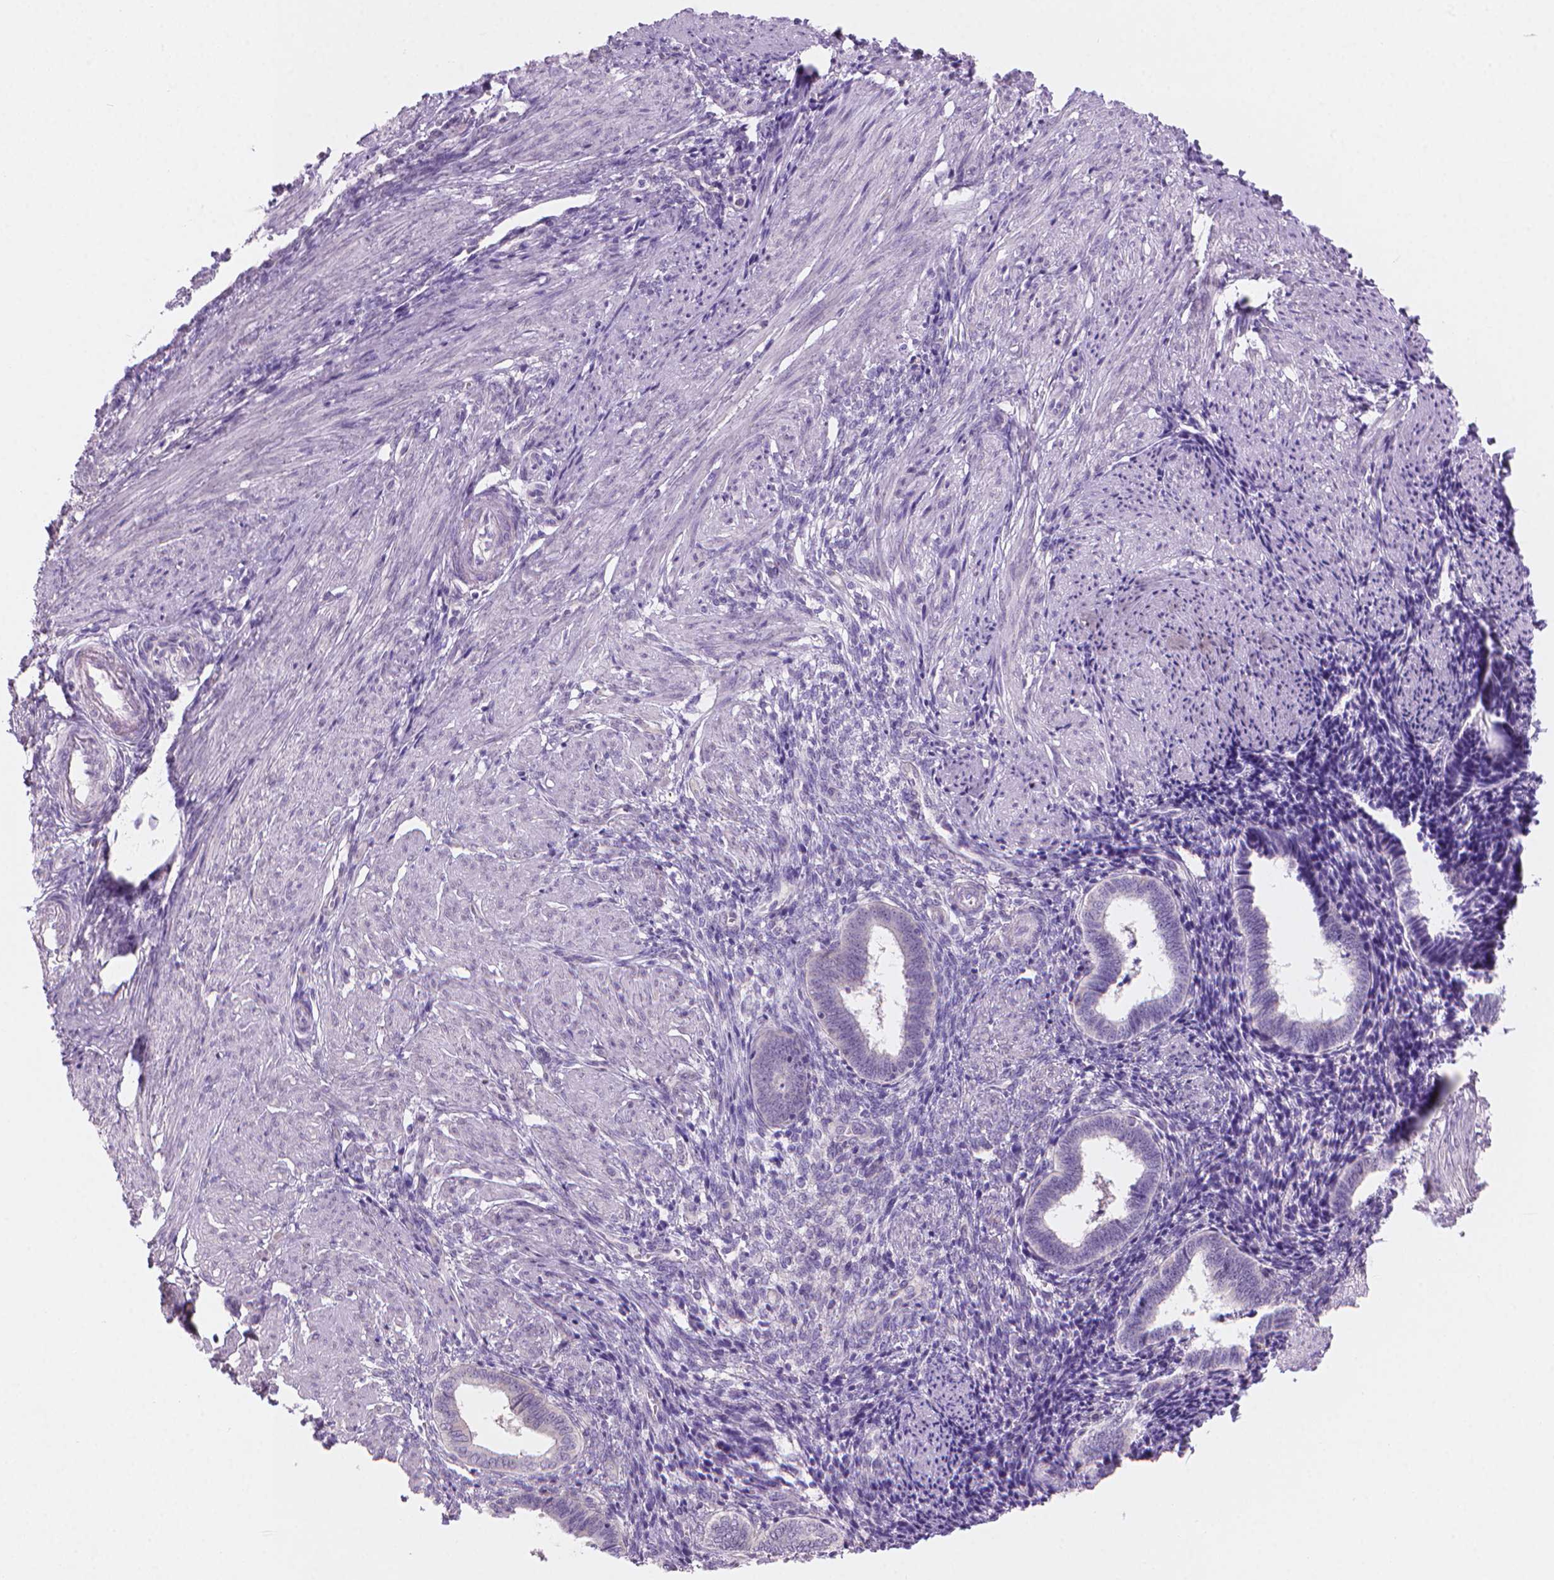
{"staining": {"intensity": "negative", "quantity": "none", "location": "none"}, "tissue": "endometrium", "cell_type": "Cells in endometrial stroma", "image_type": "normal", "snomed": [{"axis": "morphology", "description": "Normal tissue, NOS"}, {"axis": "topography", "description": "Endometrium"}], "caption": "Cells in endometrial stroma are negative for brown protein staining in unremarkable endometrium. (DAB (3,3'-diaminobenzidine) immunohistochemistry (IHC) with hematoxylin counter stain).", "gene": "ENSG00000187186", "patient": {"sex": "female", "age": 42}}